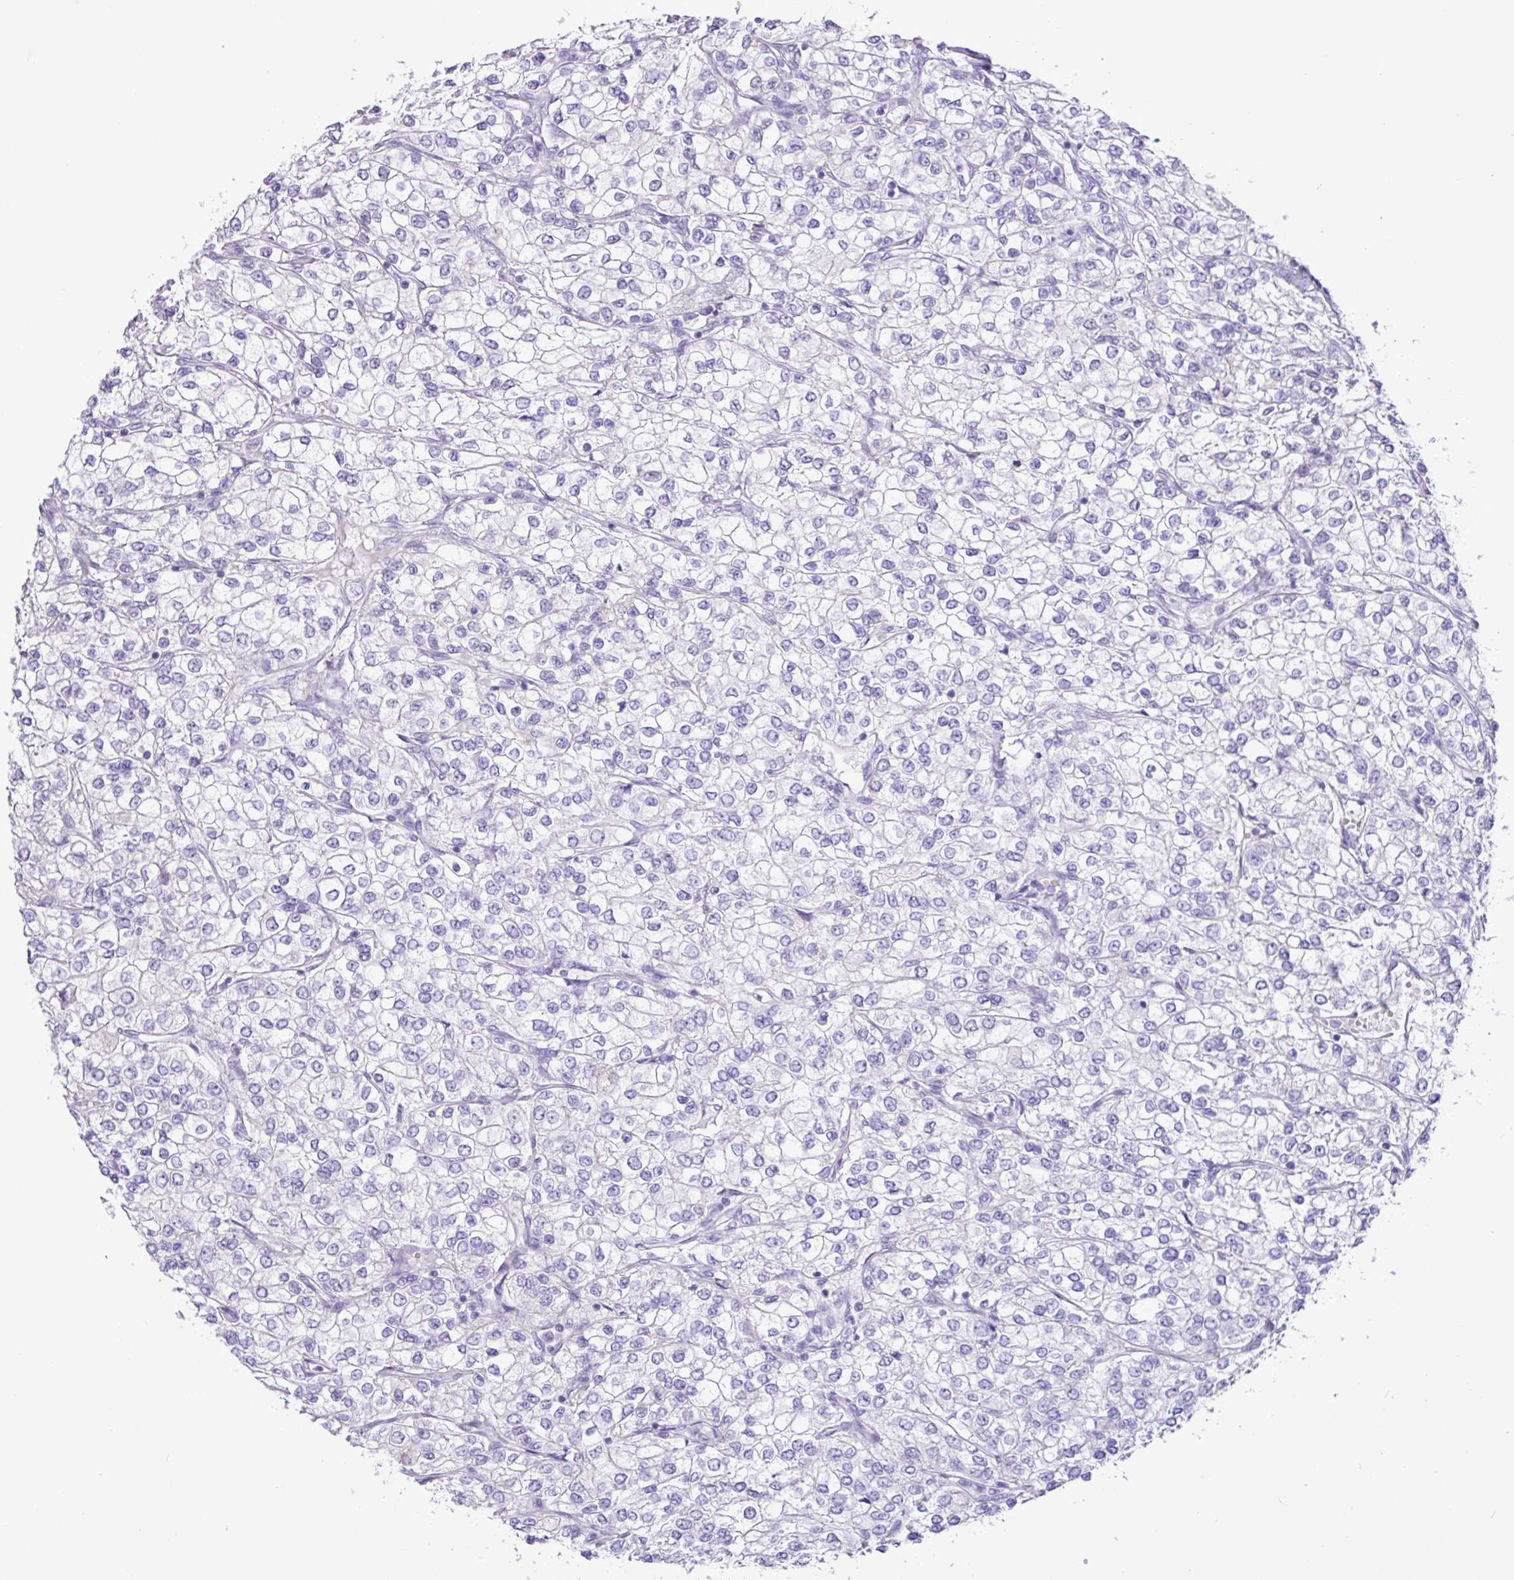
{"staining": {"intensity": "negative", "quantity": "none", "location": "none"}, "tissue": "renal cancer", "cell_type": "Tumor cells", "image_type": "cancer", "snomed": [{"axis": "morphology", "description": "Adenocarcinoma, NOS"}, {"axis": "topography", "description": "Kidney"}], "caption": "The image shows no significant positivity in tumor cells of renal cancer (adenocarcinoma).", "gene": "CKMT2", "patient": {"sex": "male", "age": 80}}